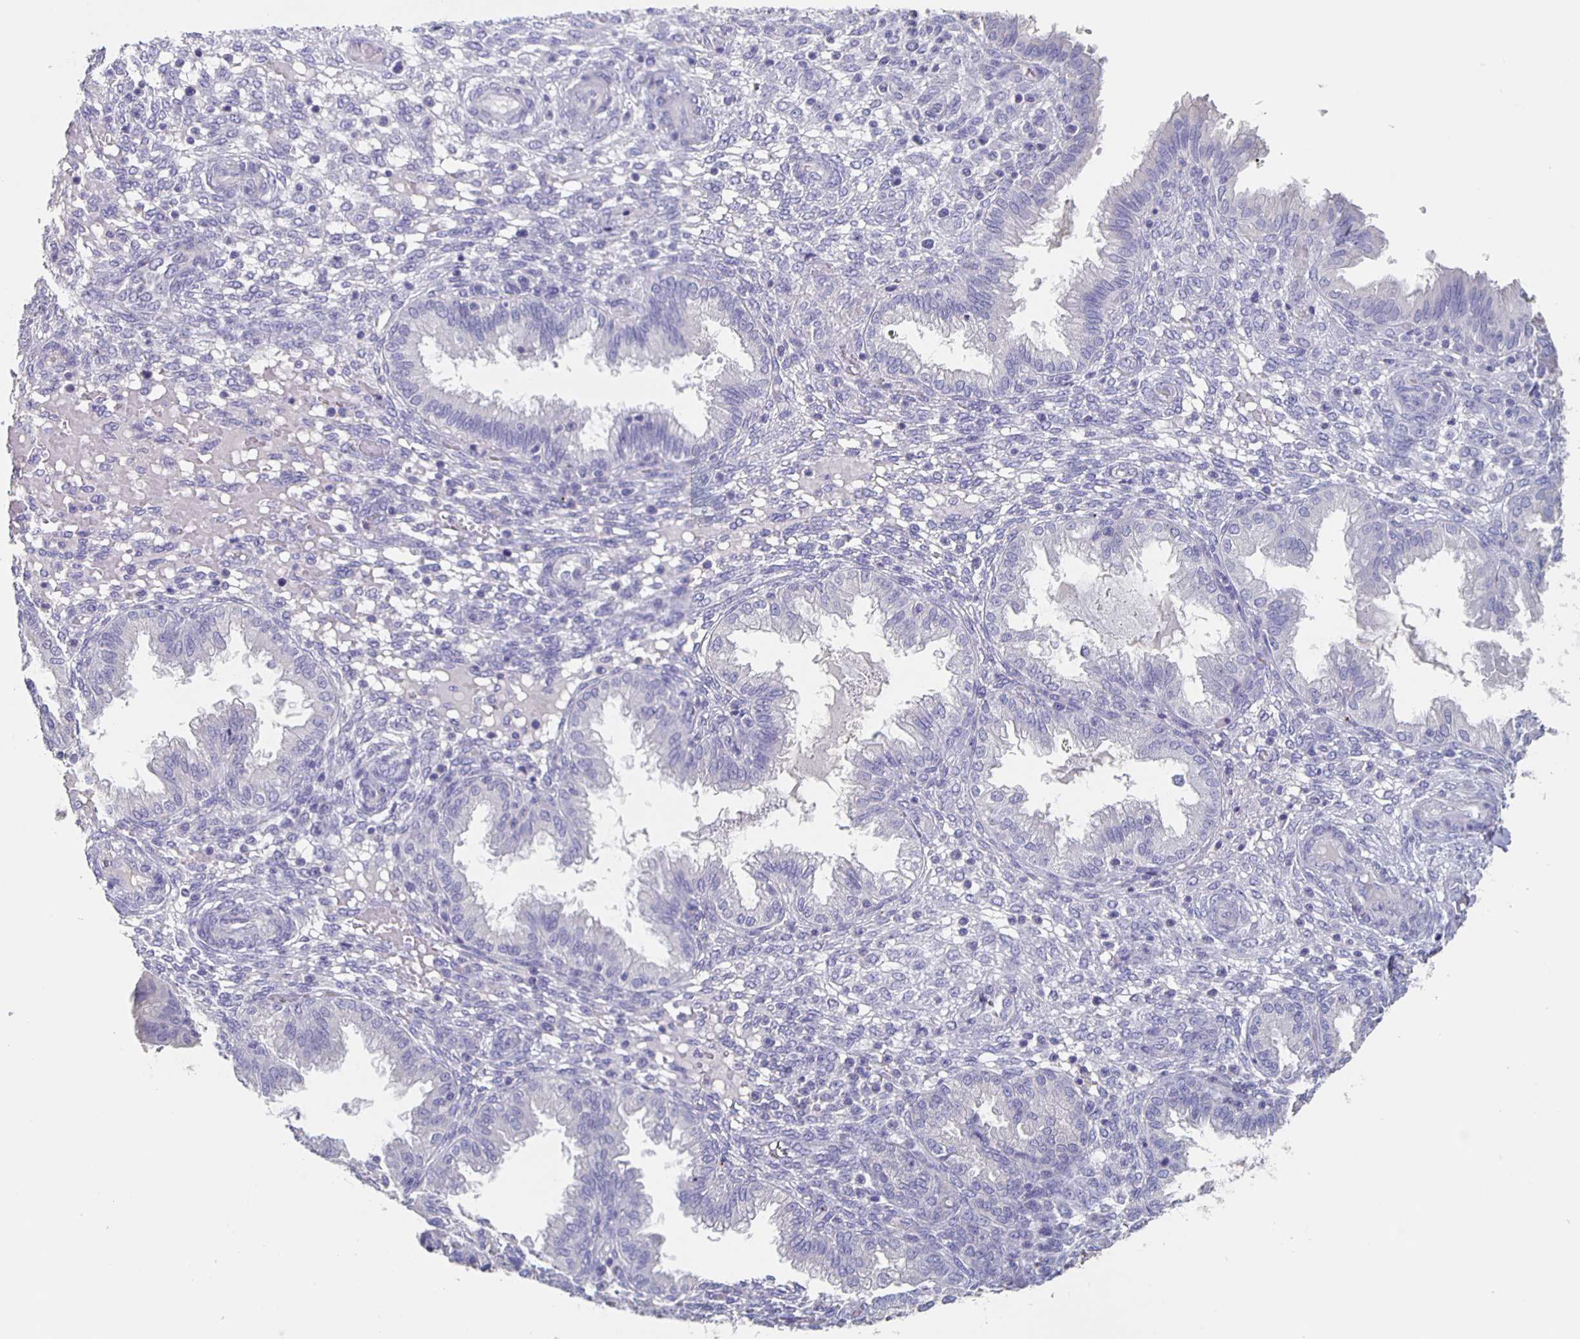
{"staining": {"intensity": "negative", "quantity": "none", "location": "none"}, "tissue": "endometrium", "cell_type": "Cells in endometrial stroma", "image_type": "normal", "snomed": [{"axis": "morphology", "description": "Normal tissue, NOS"}, {"axis": "topography", "description": "Endometrium"}], "caption": "The micrograph shows no staining of cells in endometrial stroma in unremarkable endometrium.", "gene": "CACNA2D2", "patient": {"sex": "female", "age": 33}}